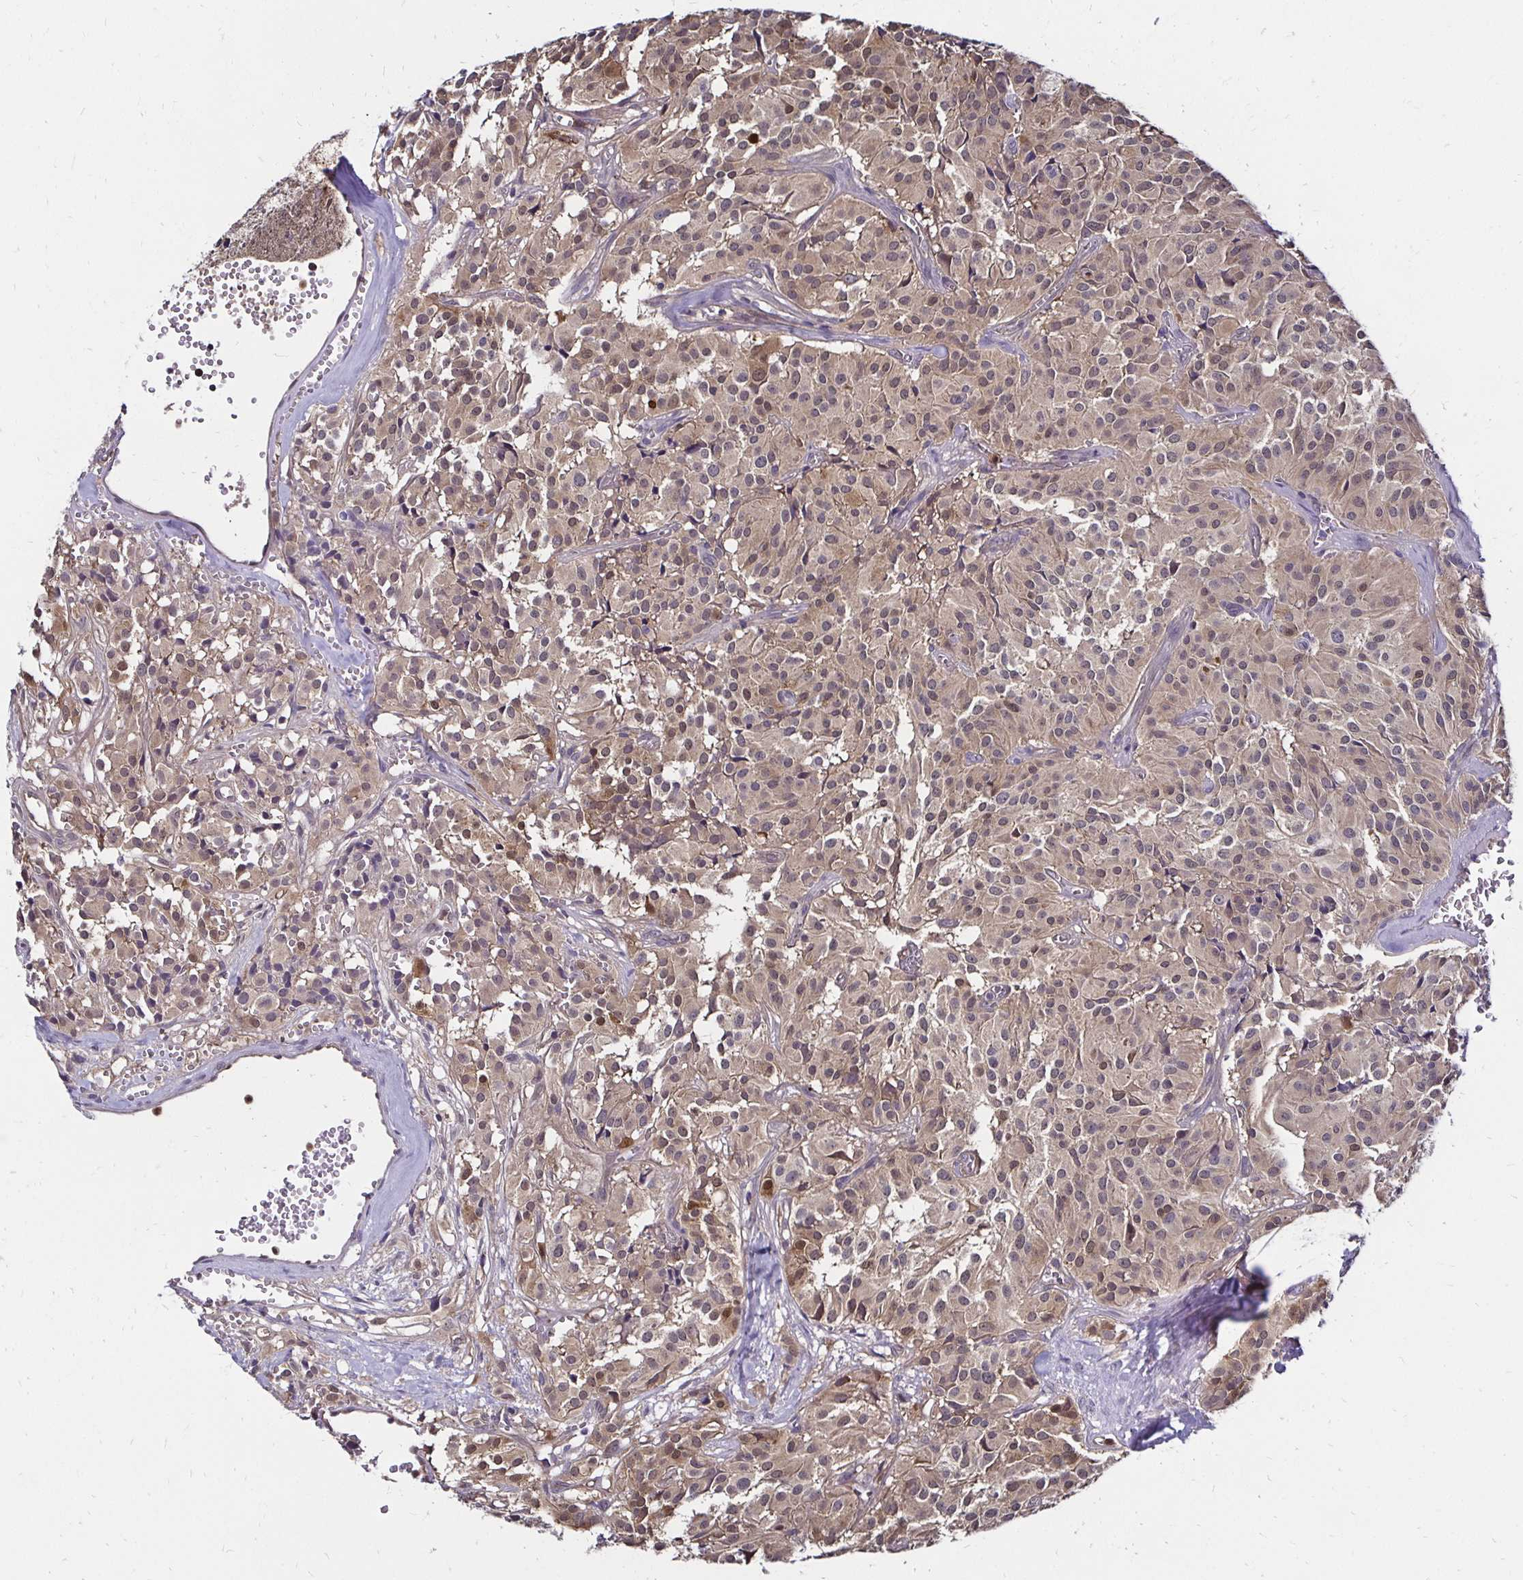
{"staining": {"intensity": "weak", "quantity": "25%-75%", "location": "cytoplasmic/membranous,nuclear"}, "tissue": "glioma", "cell_type": "Tumor cells", "image_type": "cancer", "snomed": [{"axis": "morphology", "description": "Glioma, malignant, Low grade"}, {"axis": "topography", "description": "Brain"}], "caption": "Immunohistochemical staining of glioma reveals low levels of weak cytoplasmic/membranous and nuclear protein positivity in about 25%-75% of tumor cells. (DAB IHC, brown staining for protein, blue staining for nuclei).", "gene": "TXN", "patient": {"sex": "male", "age": 42}}